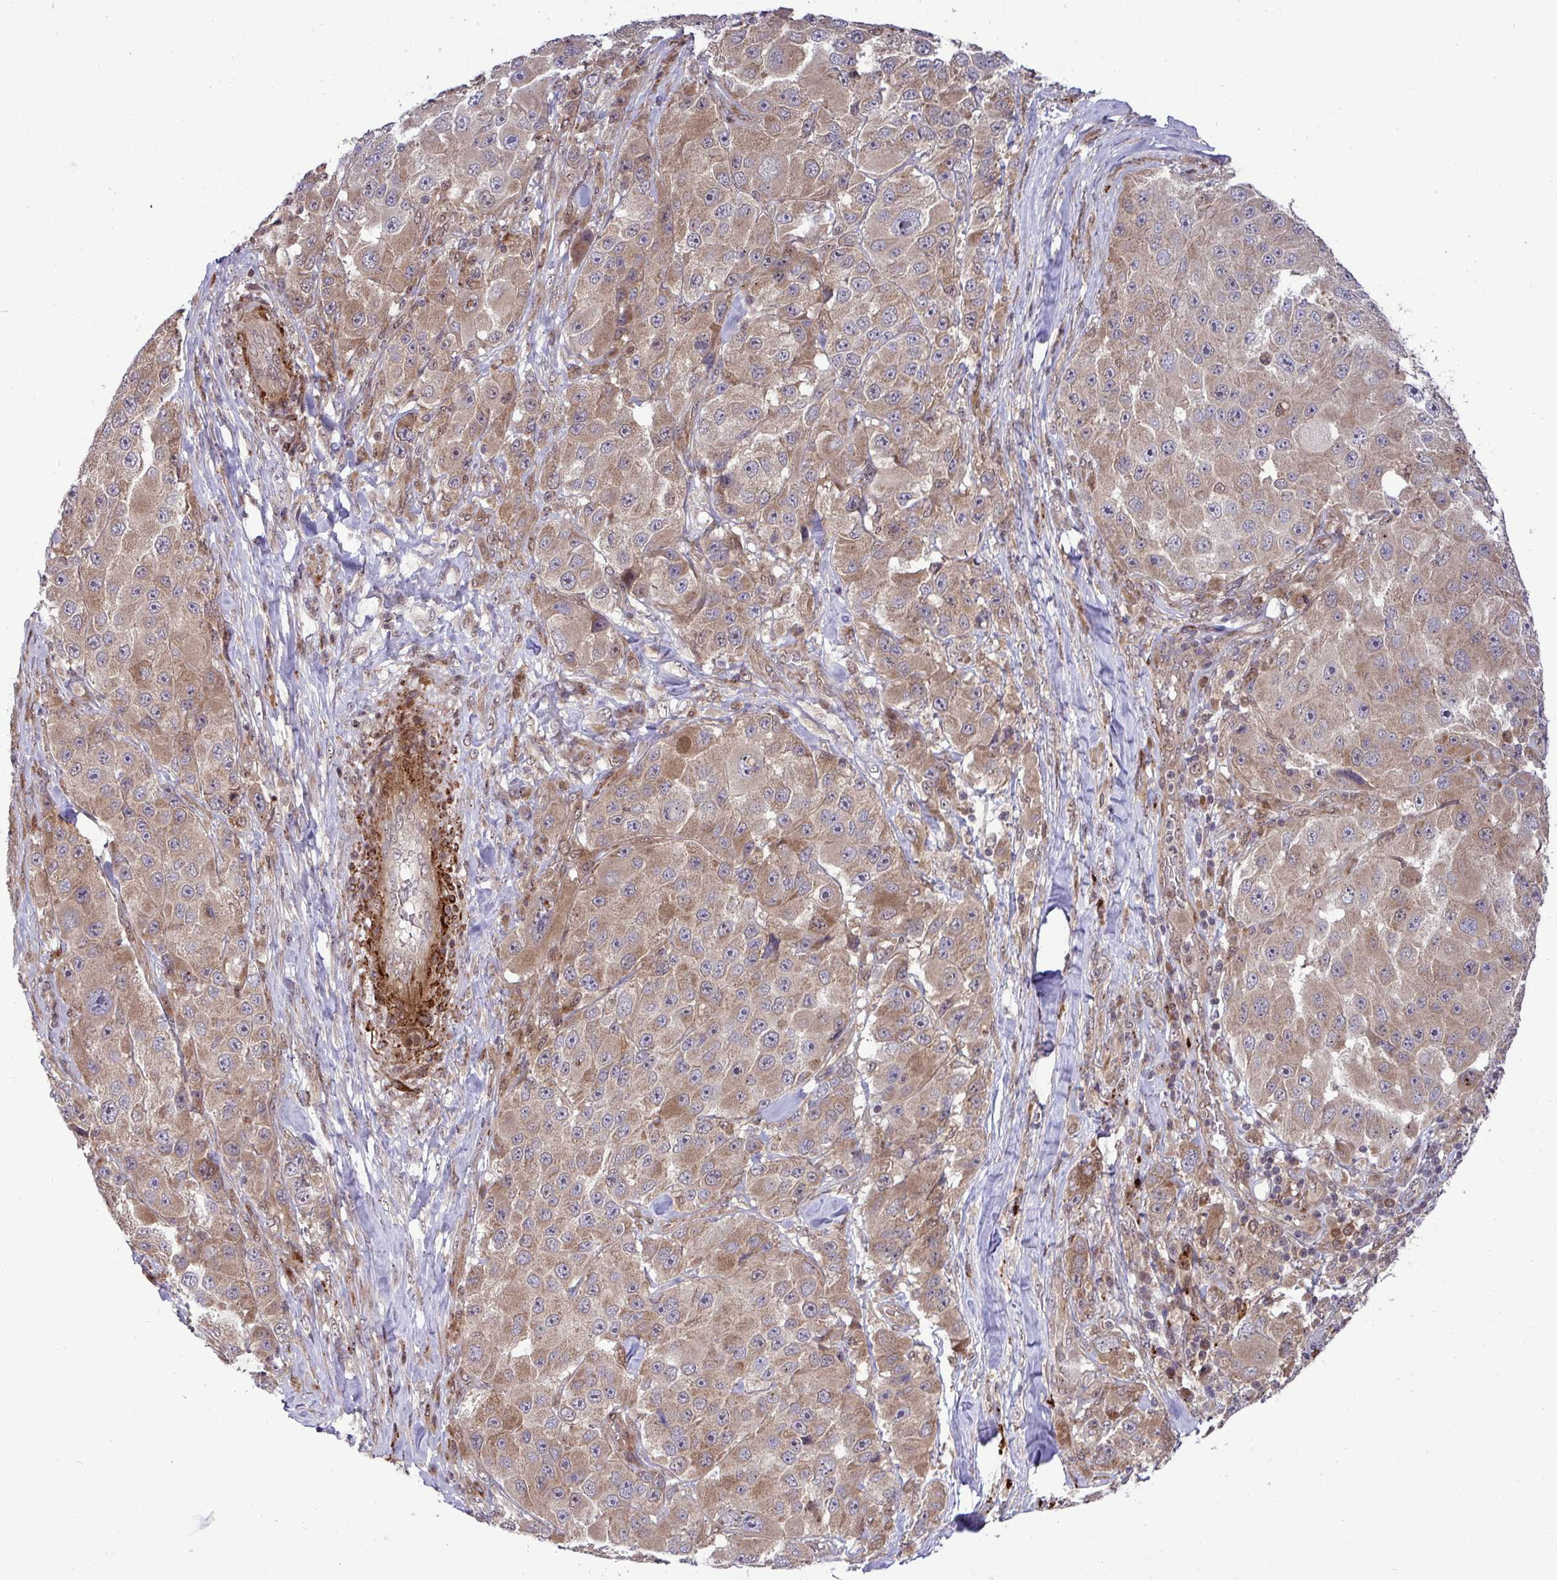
{"staining": {"intensity": "moderate", "quantity": ">75%", "location": "cytoplasmic/membranous"}, "tissue": "melanoma", "cell_type": "Tumor cells", "image_type": "cancer", "snomed": [{"axis": "morphology", "description": "Malignant melanoma, Metastatic site"}, {"axis": "topography", "description": "Lymph node"}], "caption": "Immunohistochemistry (IHC) of human melanoma displays medium levels of moderate cytoplasmic/membranous staining in approximately >75% of tumor cells.", "gene": "TRIM44", "patient": {"sex": "male", "age": 62}}